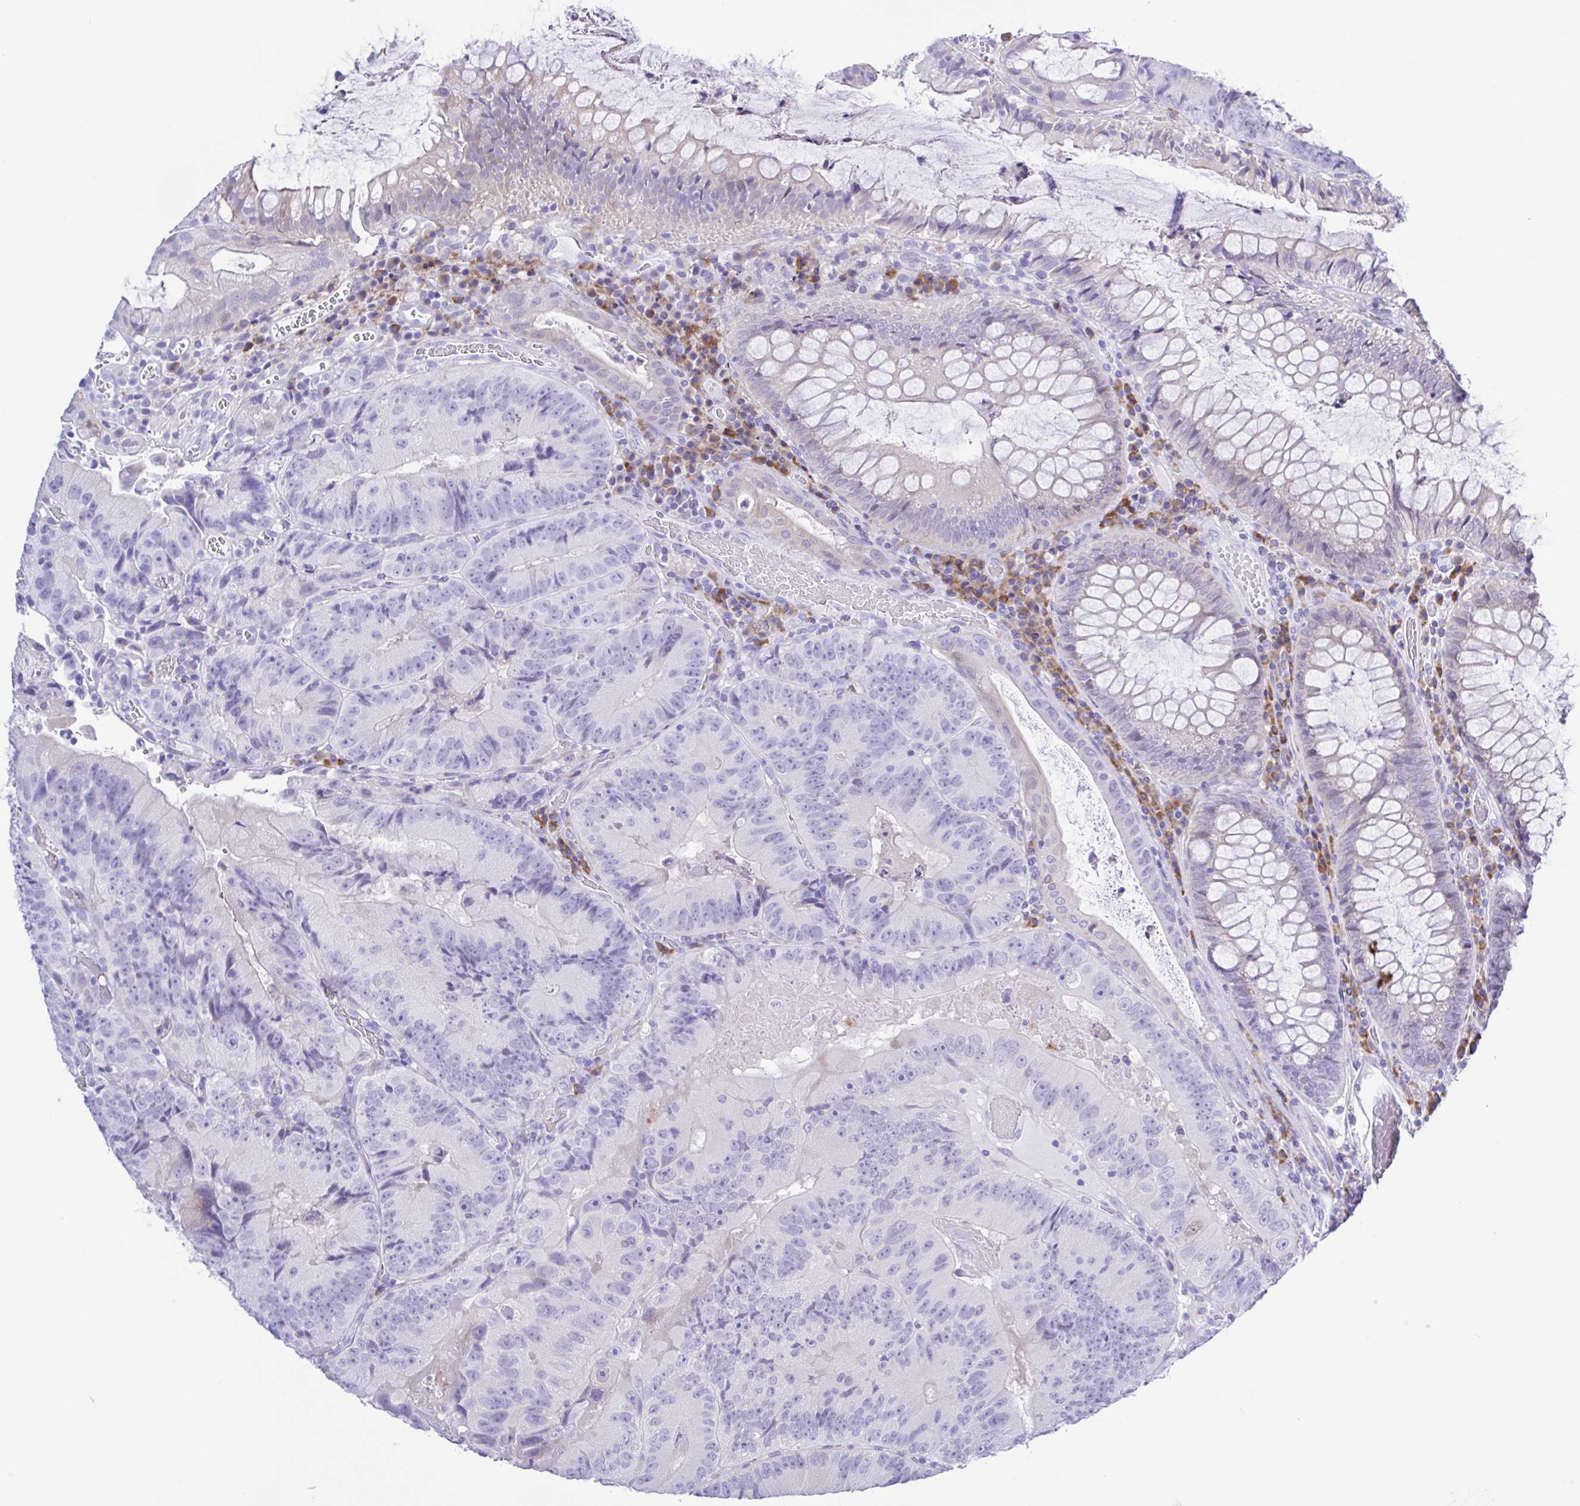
{"staining": {"intensity": "negative", "quantity": "none", "location": "none"}, "tissue": "colorectal cancer", "cell_type": "Tumor cells", "image_type": "cancer", "snomed": [{"axis": "morphology", "description": "Adenocarcinoma, NOS"}, {"axis": "topography", "description": "Colon"}], "caption": "Immunohistochemistry (IHC) photomicrograph of human colorectal cancer stained for a protein (brown), which exhibits no positivity in tumor cells. Brightfield microscopy of immunohistochemistry stained with DAB (3,3'-diaminobenzidine) (brown) and hematoxylin (blue), captured at high magnification.", "gene": "GPR17", "patient": {"sex": "female", "age": 86}}